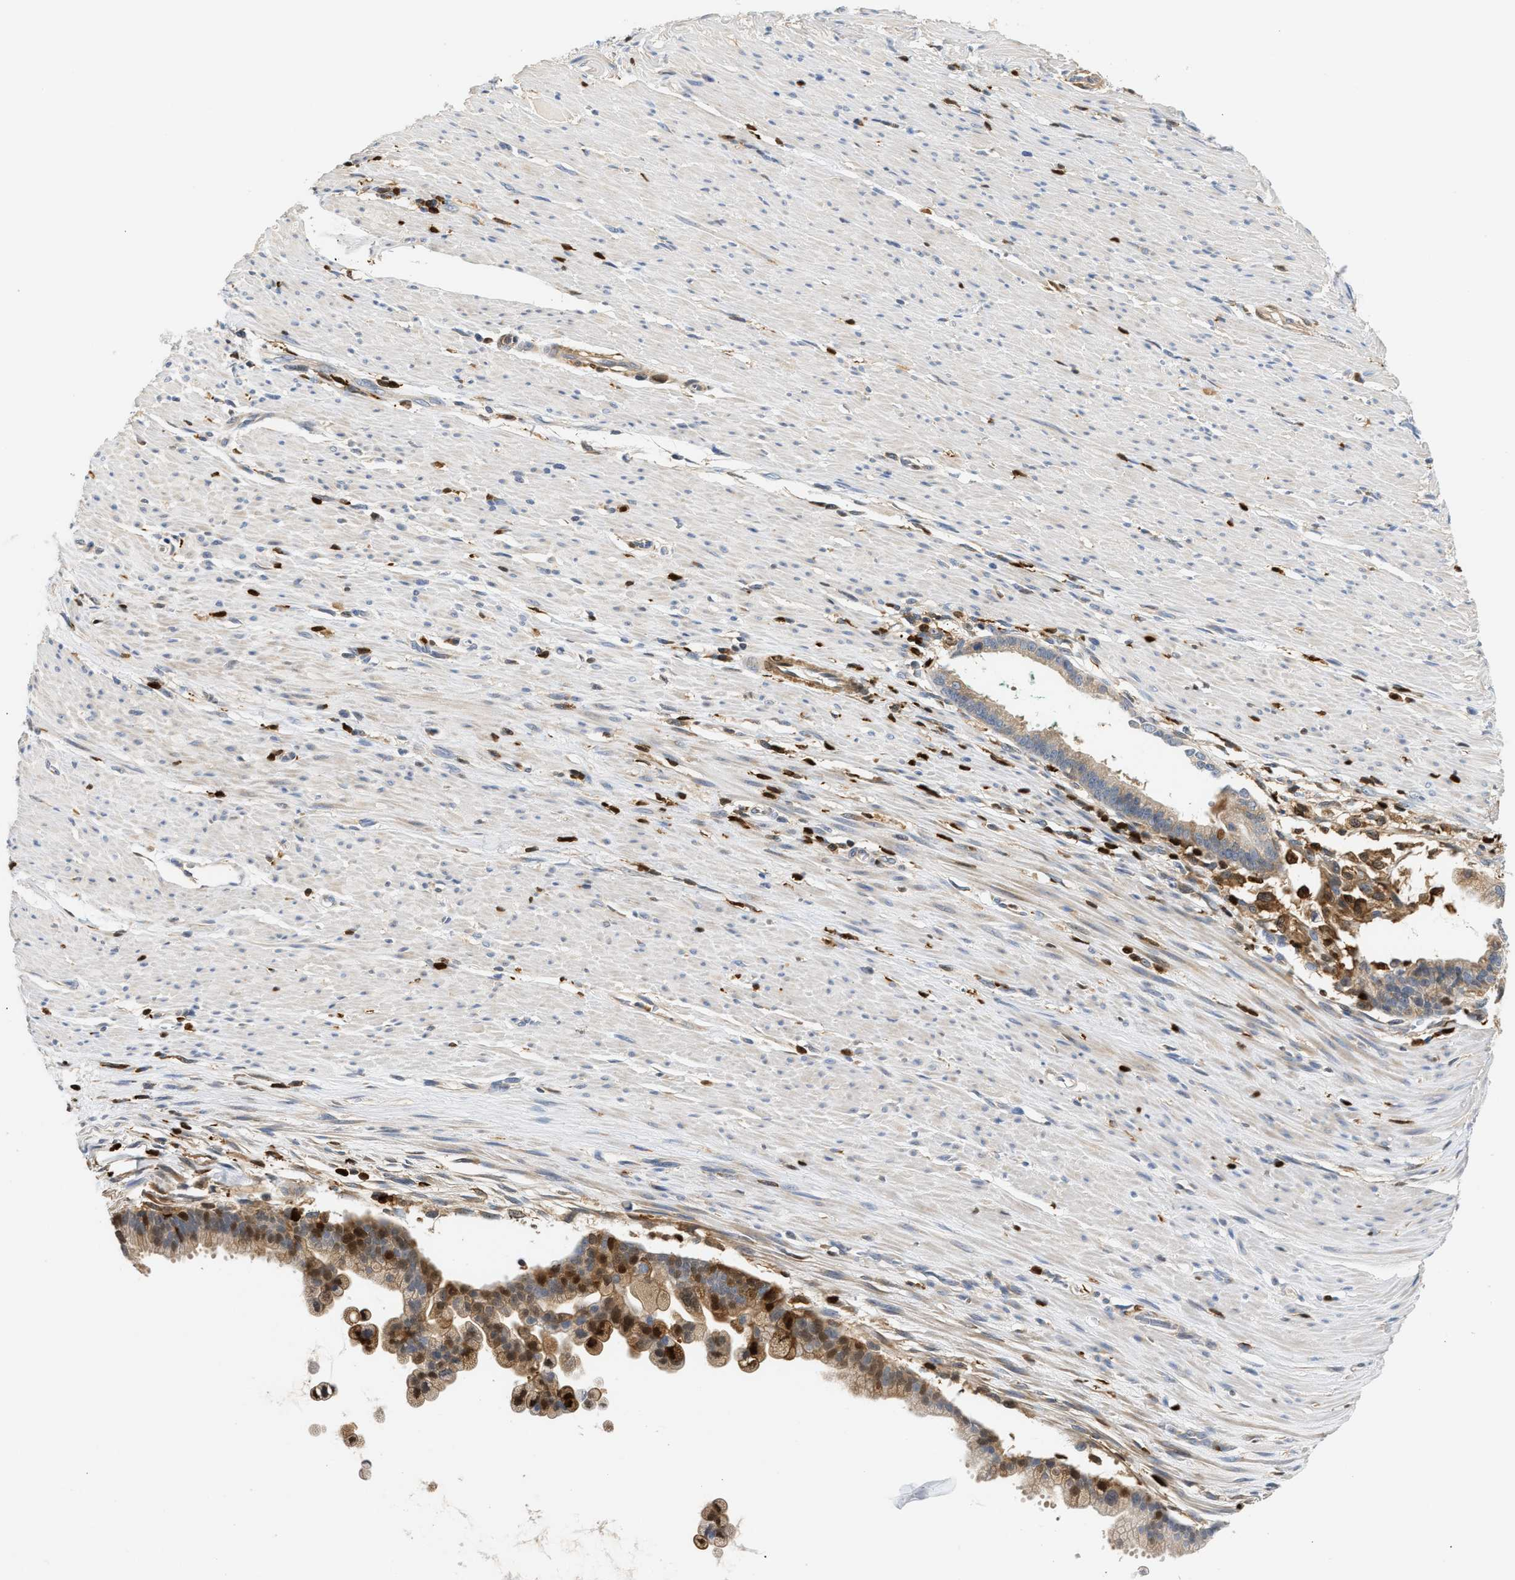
{"staining": {"intensity": "moderate", "quantity": ">75%", "location": "cytoplasmic/membranous,nuclear"}, "tissue": "pancreatic cancer", "cell_type": "Tumor cells", "image_type": "cancer", "snomed": [{"axis": "morphology", "description": "Adenocarcinoma, NOS"}, {"axis": "topography", "description": "Pancreas"}], "caption": "A high-resolution photomicrograph shows IHC staining of pancreatic adenocarcinoma, which shows moderate cytoplasmic/membranous and nuclear expression in about >75% of tumor cells. The protein is shown in brown color, while the nuclei are stained blue.", "gene": "SLIT2", "patient": {"sex": "male", "age": 69}}